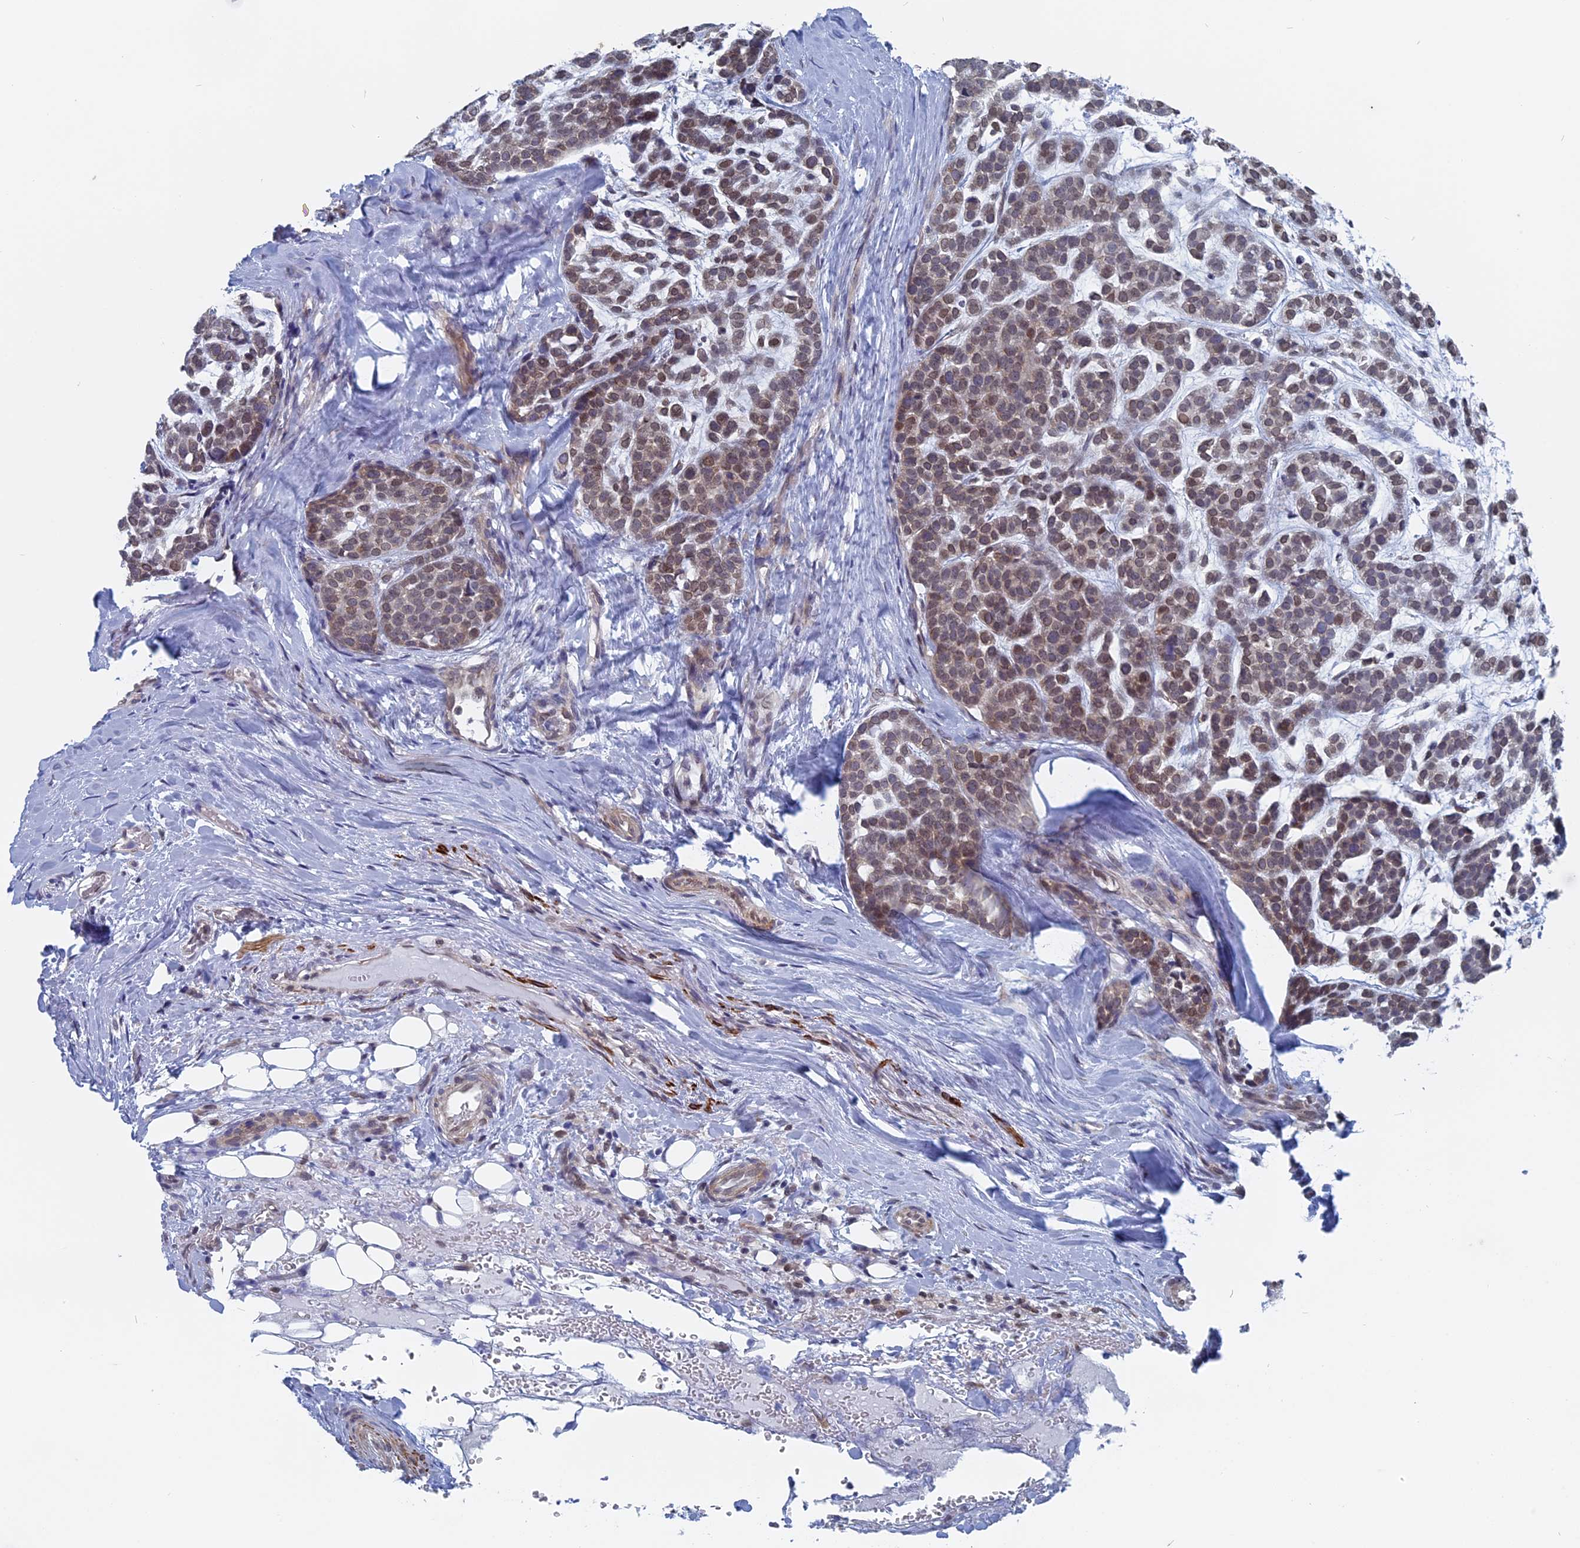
{"staining": {"intensity": "weak", "quantity": ">75%", "location": "nuclear"}, "tissue": "head and neck cancer", "cell_type": "Tumor cells", "image_type": "cancer", "snomed": [{"axis": "morphology", "description": "Adenocarcinoma, NOS"}, {"axis": "morphology", "description": "Adenoma, NOS"}, {"axis": "topography", "description": "Head-Neck"}], "caption": "Head and neck cancer (adenoma) stained with immunohistochemistry (IHC) demonstrates weak nuclear positivity in approximately >75% of tumor cells.", "gene": "MTRF1", "patient": {"sex": "female", "age": 55}}